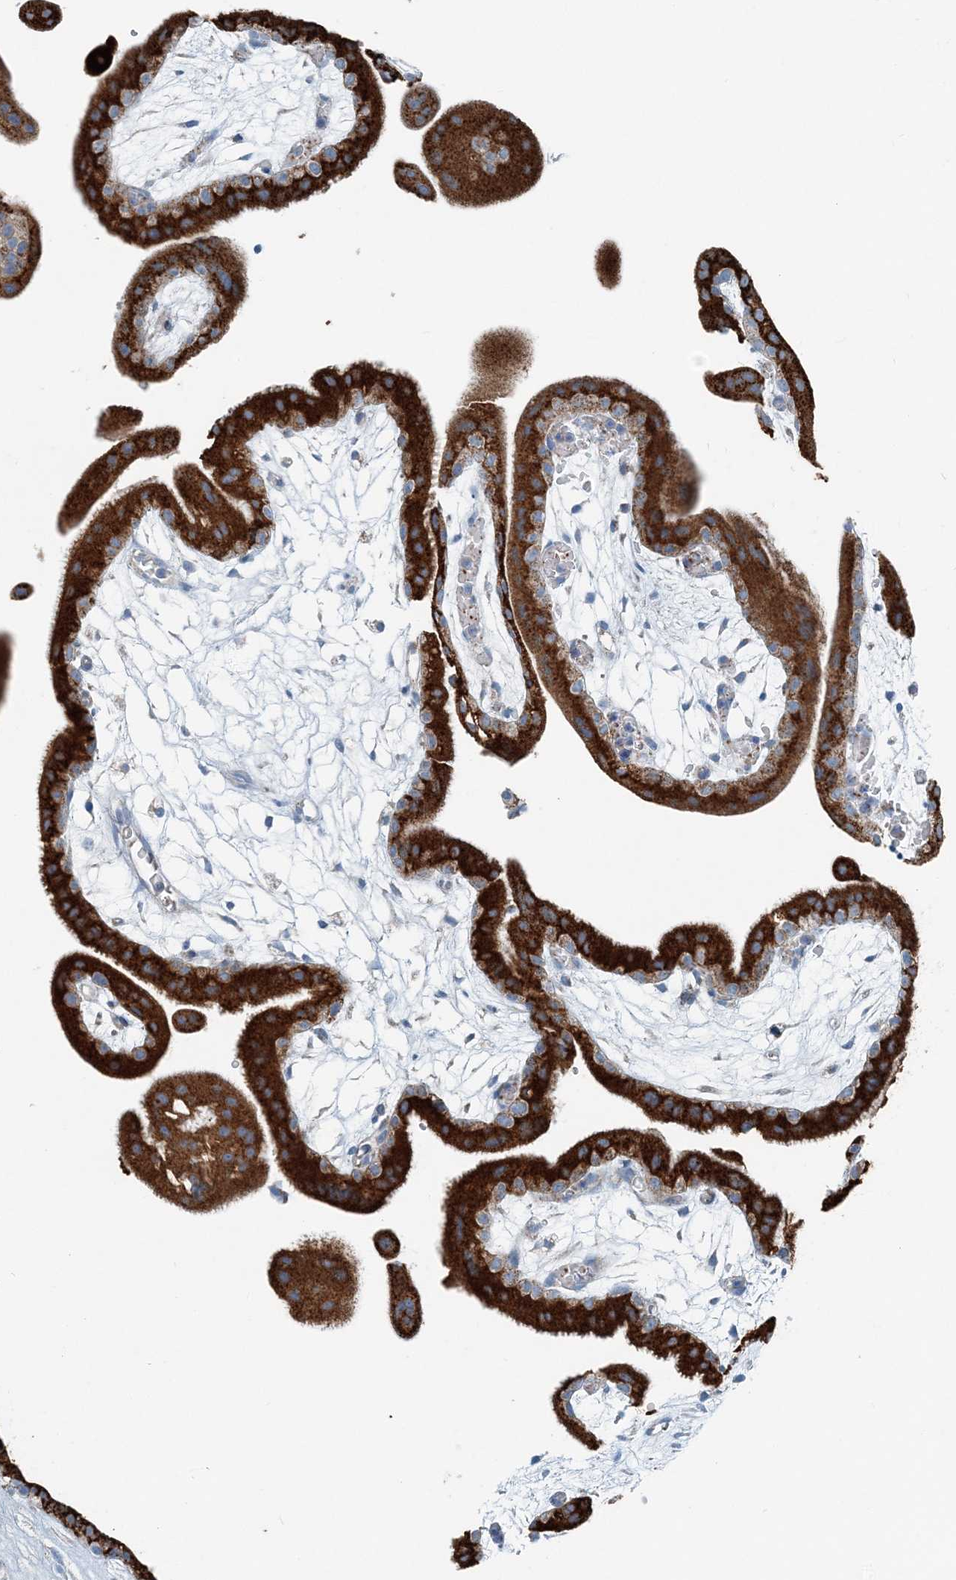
{"staining": {"intensity": "strong", "quantity": ">75%", "location": "cytoplasmic/membranous"}, "tissue": "placenta", "cell_type": "Decidual cells", "image_type": "normal", "snomed": [{"axis": "morphology", "description": "Normal tissue, NOS"}, {"axis": "topography", "description": "Placenta"}], "caption": "A brown stain labels strong cytoplasmic/membranous expression of a protein in decidual cells of normal human placenta.", "gene": "INTU", "patient": {"sex": "female", "age": 18}}